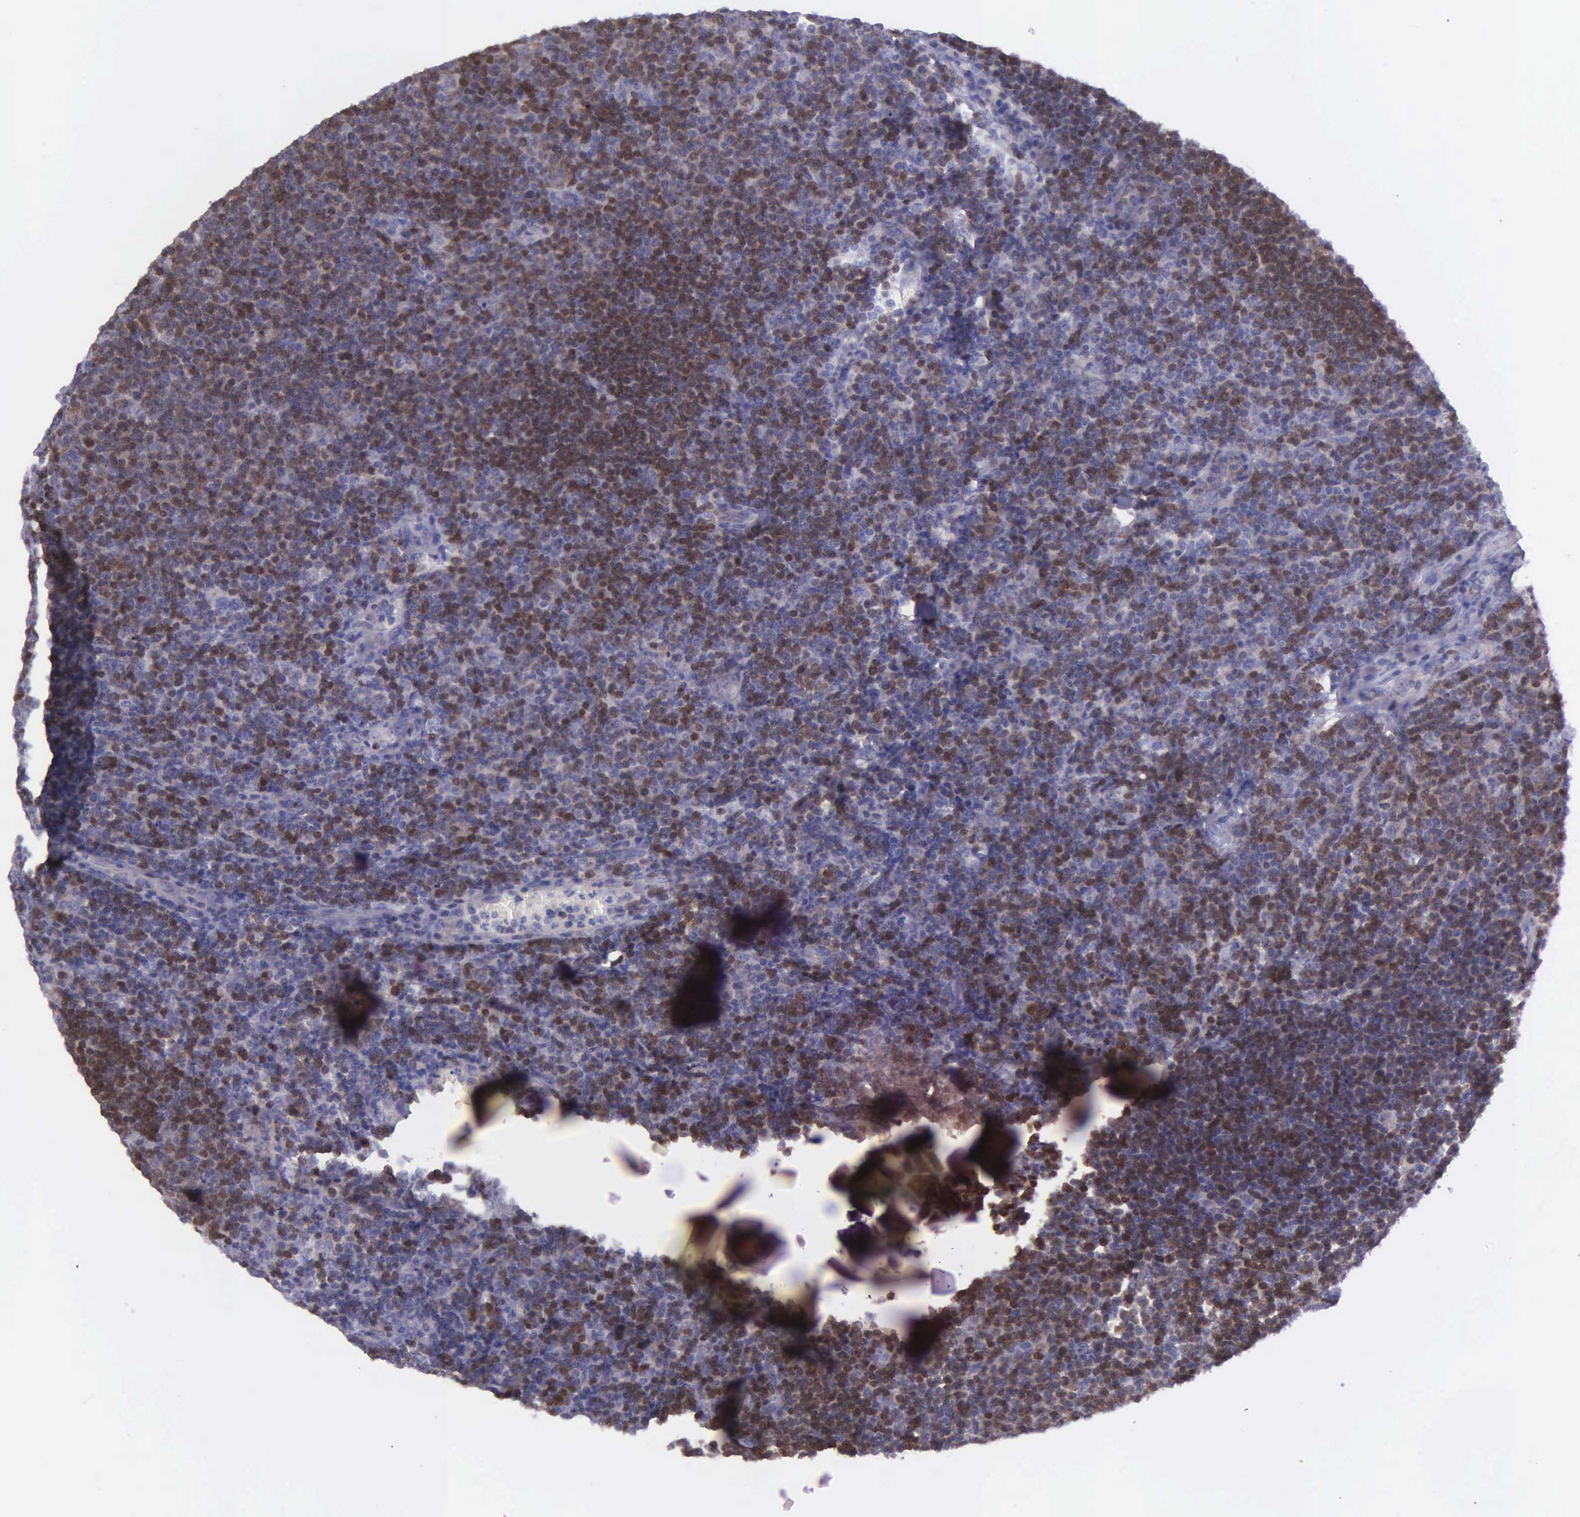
{"staining": {"intensity": "moderate", "quantity": "25%-75%", "location": "cytoplasmic/membranous,nuclear"}, "tissue": "lymphoma", "cell_type": "Tumor cells", "image_type": "cancer", "snomed": [{"axis": "morphology", "description": "Malignant lymphoma, non-Hodgkin's type, Low grade"}, {"axis": "topography", "description": "Lymph node"}], "caption": "Human lymphoma stained with a brown dye reveals moderate cytoplasmic/membranous and nuclear positive staining in approximately 25%-75% of tumor cells.", "gene": "MICAL3", "patient": {"sex": "male", "age": 74}}